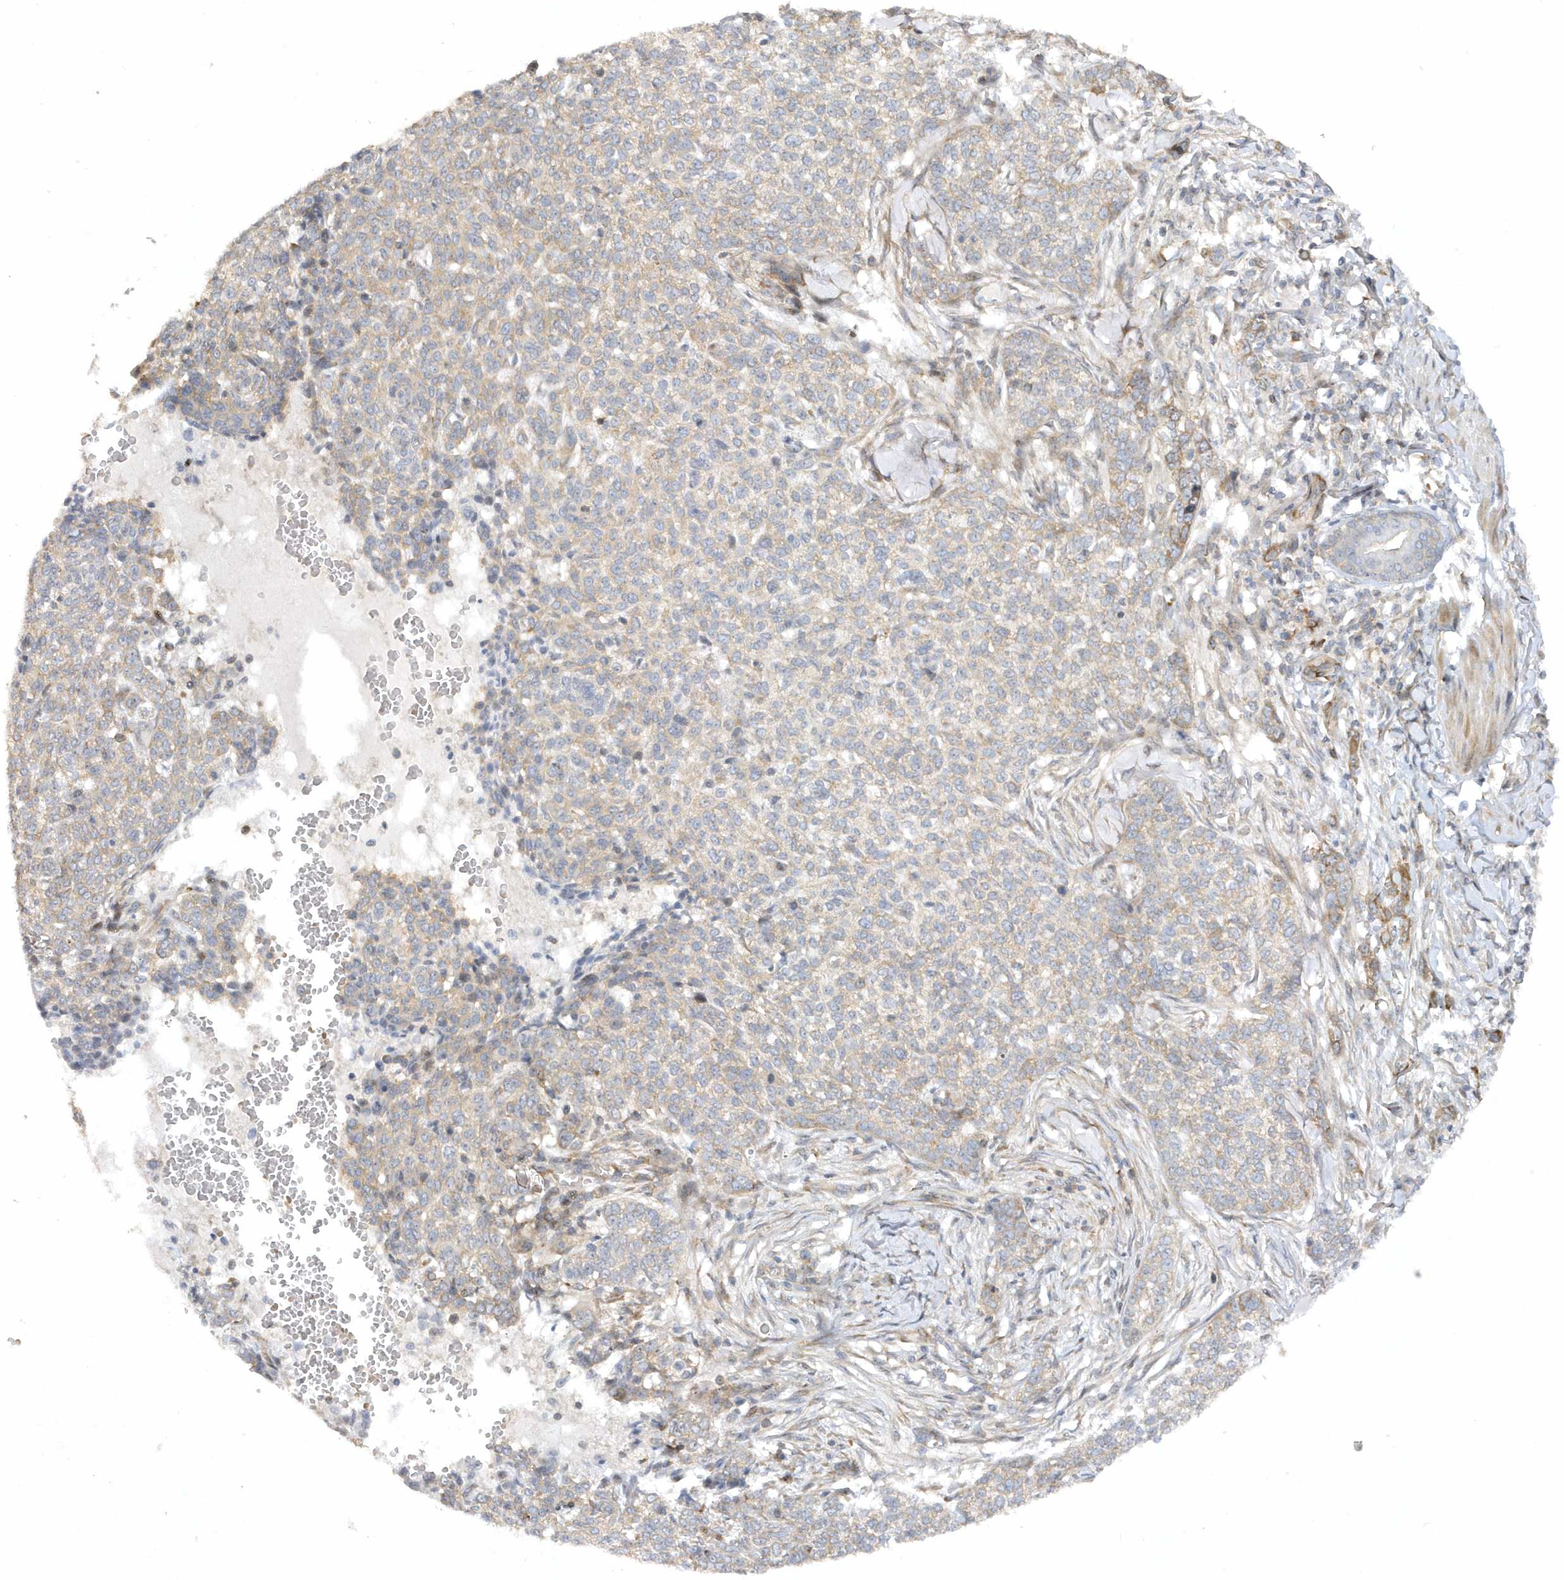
{"staining": {"intensity": "moderate", "quantity": "<25%", "location": "cytoplasmic/membranous"}, "tissue": "skin cancer", "cell_type": "Tumor cells", "image_type": "cancer", "snomed": [{"axis": "morphology", "description": "Basal cell carcinoma"}, {"axis": "topography", "description": "Skin"}], "caption": "A brown stain highlights moderate cytoplasmic/membranous expression of a protein in skin cancer (basal cell carcinoma) tumor cells.", "gene": "MAP7D3", "patient": {"sex": "male", "age": 85}}